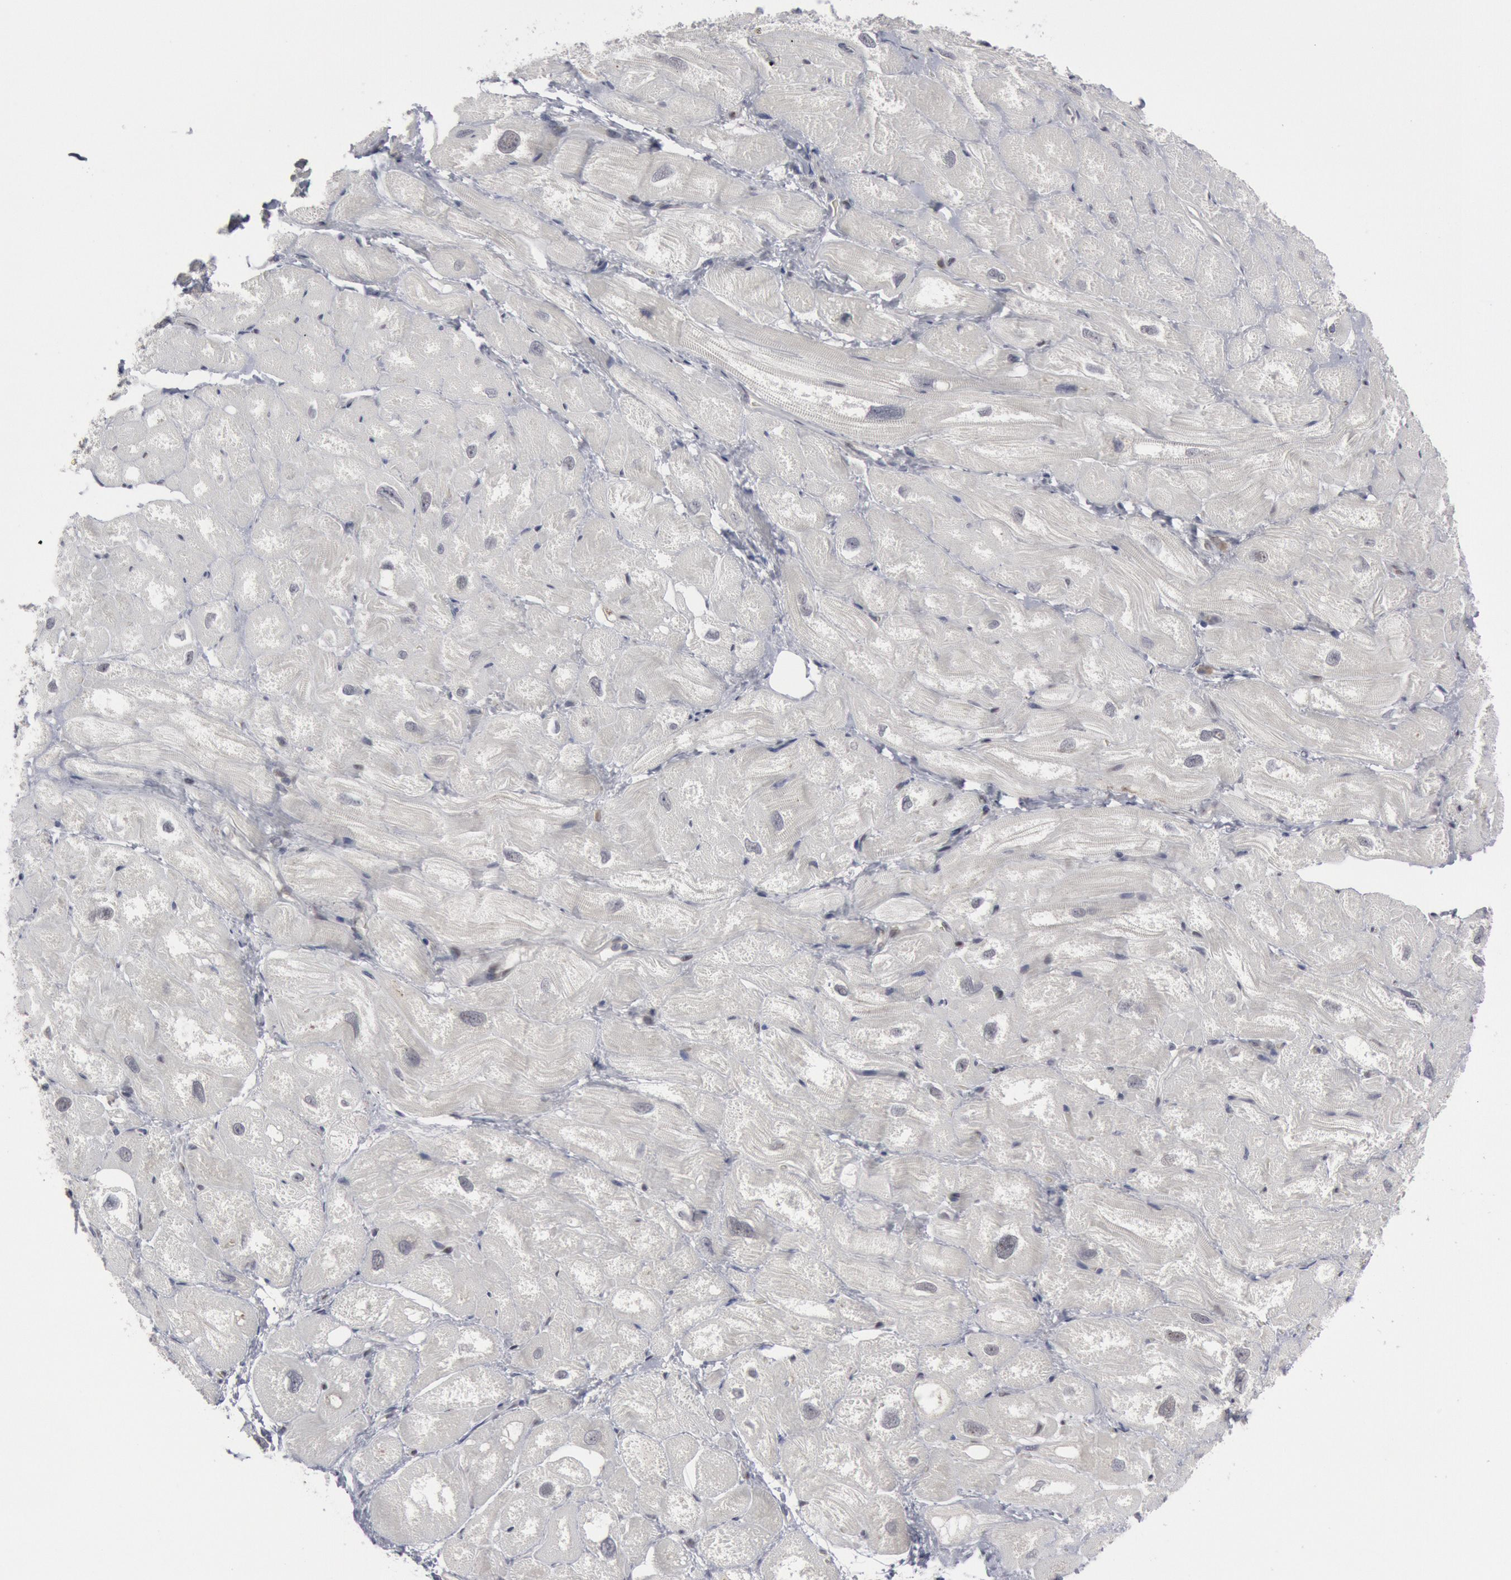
{"staining": {"intensity": "negative", "quantity": "none", "location": "none"}, "tissue": "heart muscle", "cell_type": "Cardiomyocytes", "image_type": "normal", "snomed": [{"axis": "morphology", "description": "Normal tissue, NOS"}, {"axis": "topography", "description": "Heart"}], "caption": "Heart muscle stained for a protein using IHC shows no positivity cardiomyocytes.", "gene": "FOXO1", "patient": {"sex": "male", "age": 49}}